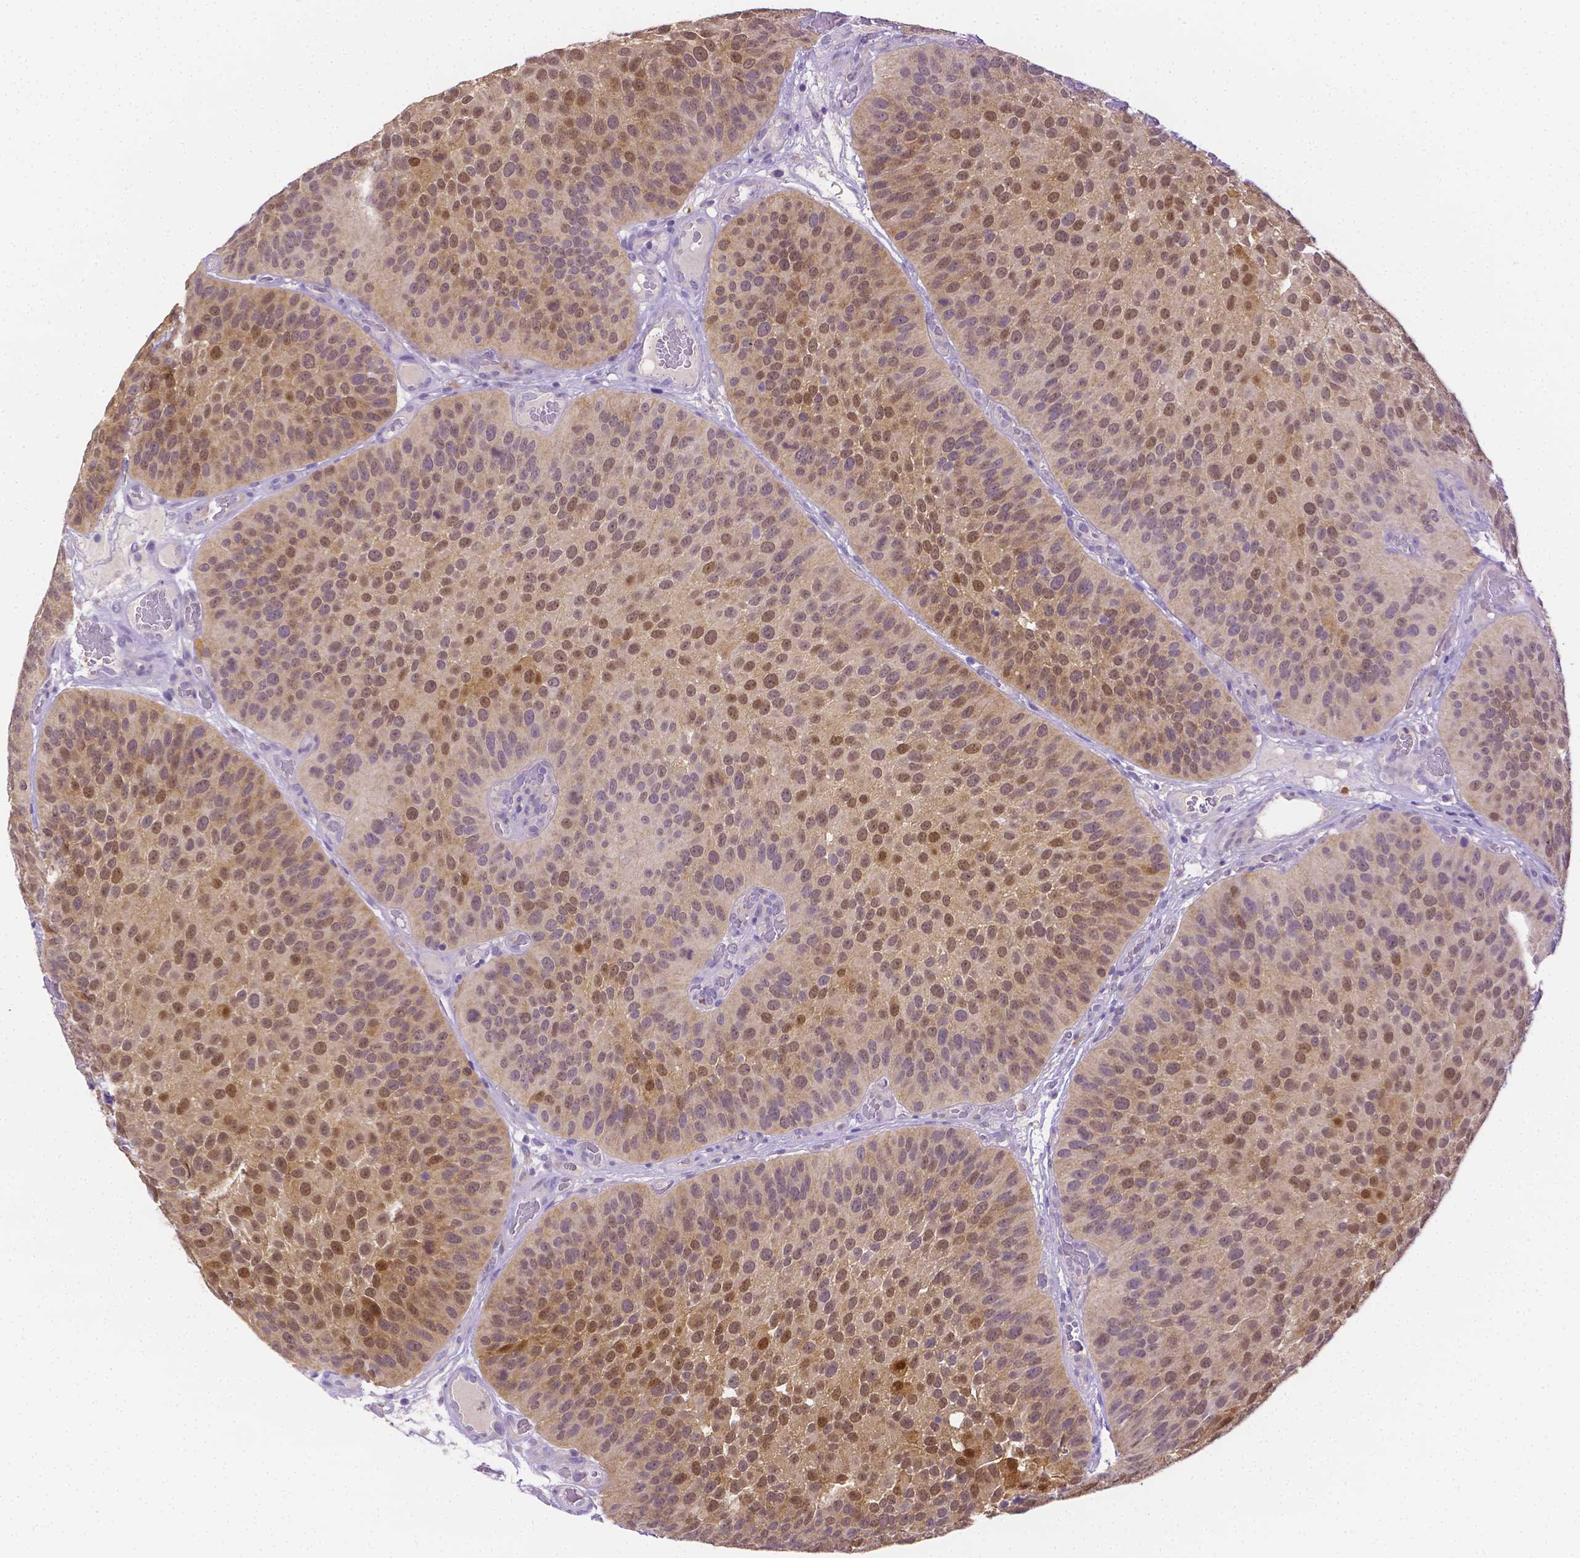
{"staining": {"intensity": "moderate", "quantity": "25%-75%", "location": "nuclear"}, "tissue": "urothelial cancer", "cell_type": "Tumor cells", "image_type": "cancer", "snomed": [{"axis": "morphology", "description": "Urothelial carcinoma, Low grade"}, {"axis": "topography", "description": "Urinary bladder"}], "caption": "Low-grade urothelial carcinoma tissue displays moderate nuclear expression in approximately 25%-75% of tumor cells, visualized by immunohistochemistry.", "gene": "NXPH2", "patient": {"sex": "male", "age": 76}}